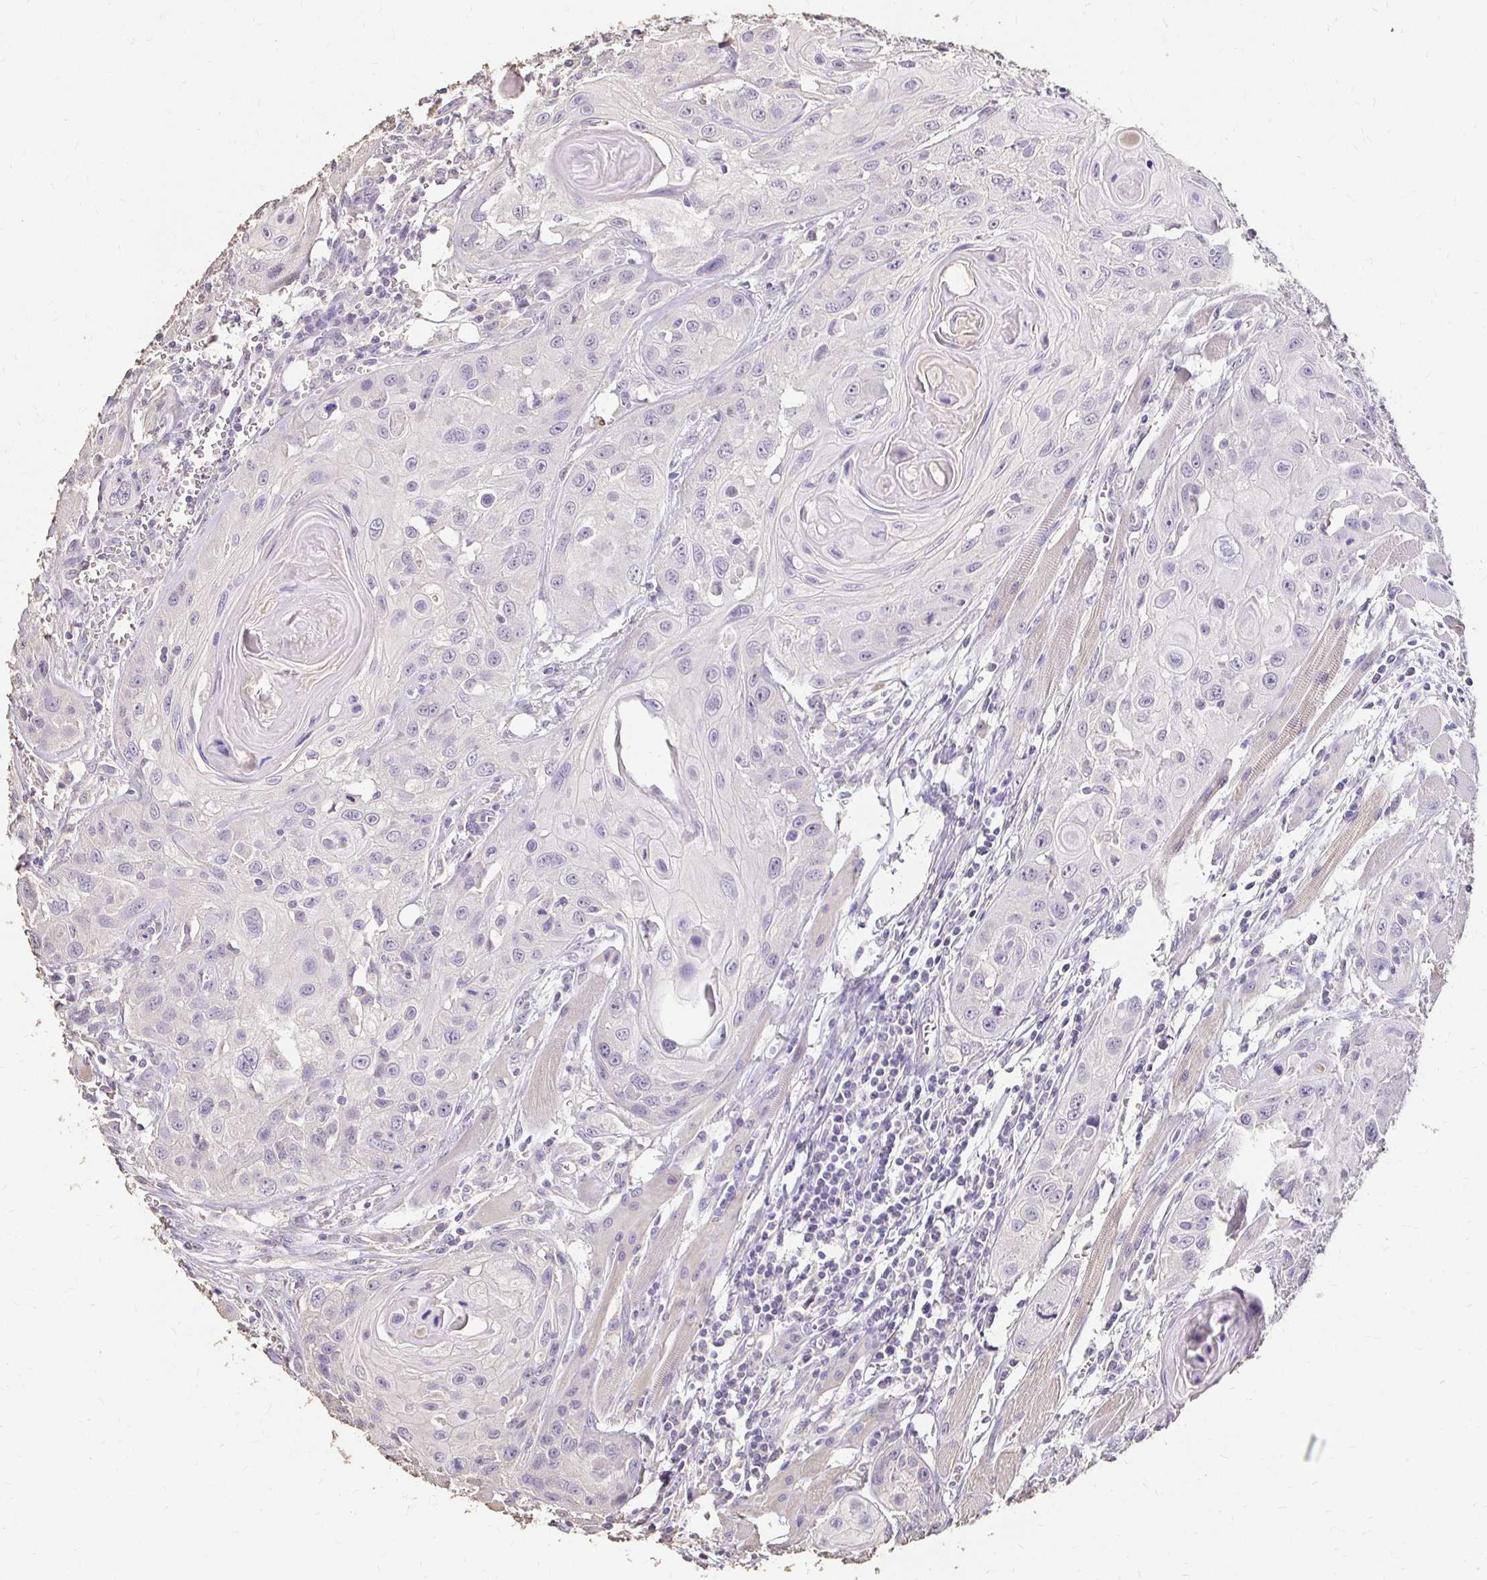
{"staining": {"intensity": "negative", "quantity": "none", "location": "none"}, "tissue": "head and neck cancer", "cell_type": "Tumor cells", "image_type": "cancer", "snomed": [{"axis": "morphology", "description": "Squamous cell carcinoma, NOS"}, {"axis": "topography", "description": "Oral tissue"}, {"axis": "topography", "description": "Head-Neck"}], "caption": "Tumor cells show no significant protein staining in head and neck cancer. (DAB immunohistochemistry, high magnification).", "gene": "UGT1A6", "patient": {"sex": "male", "age": 58}}